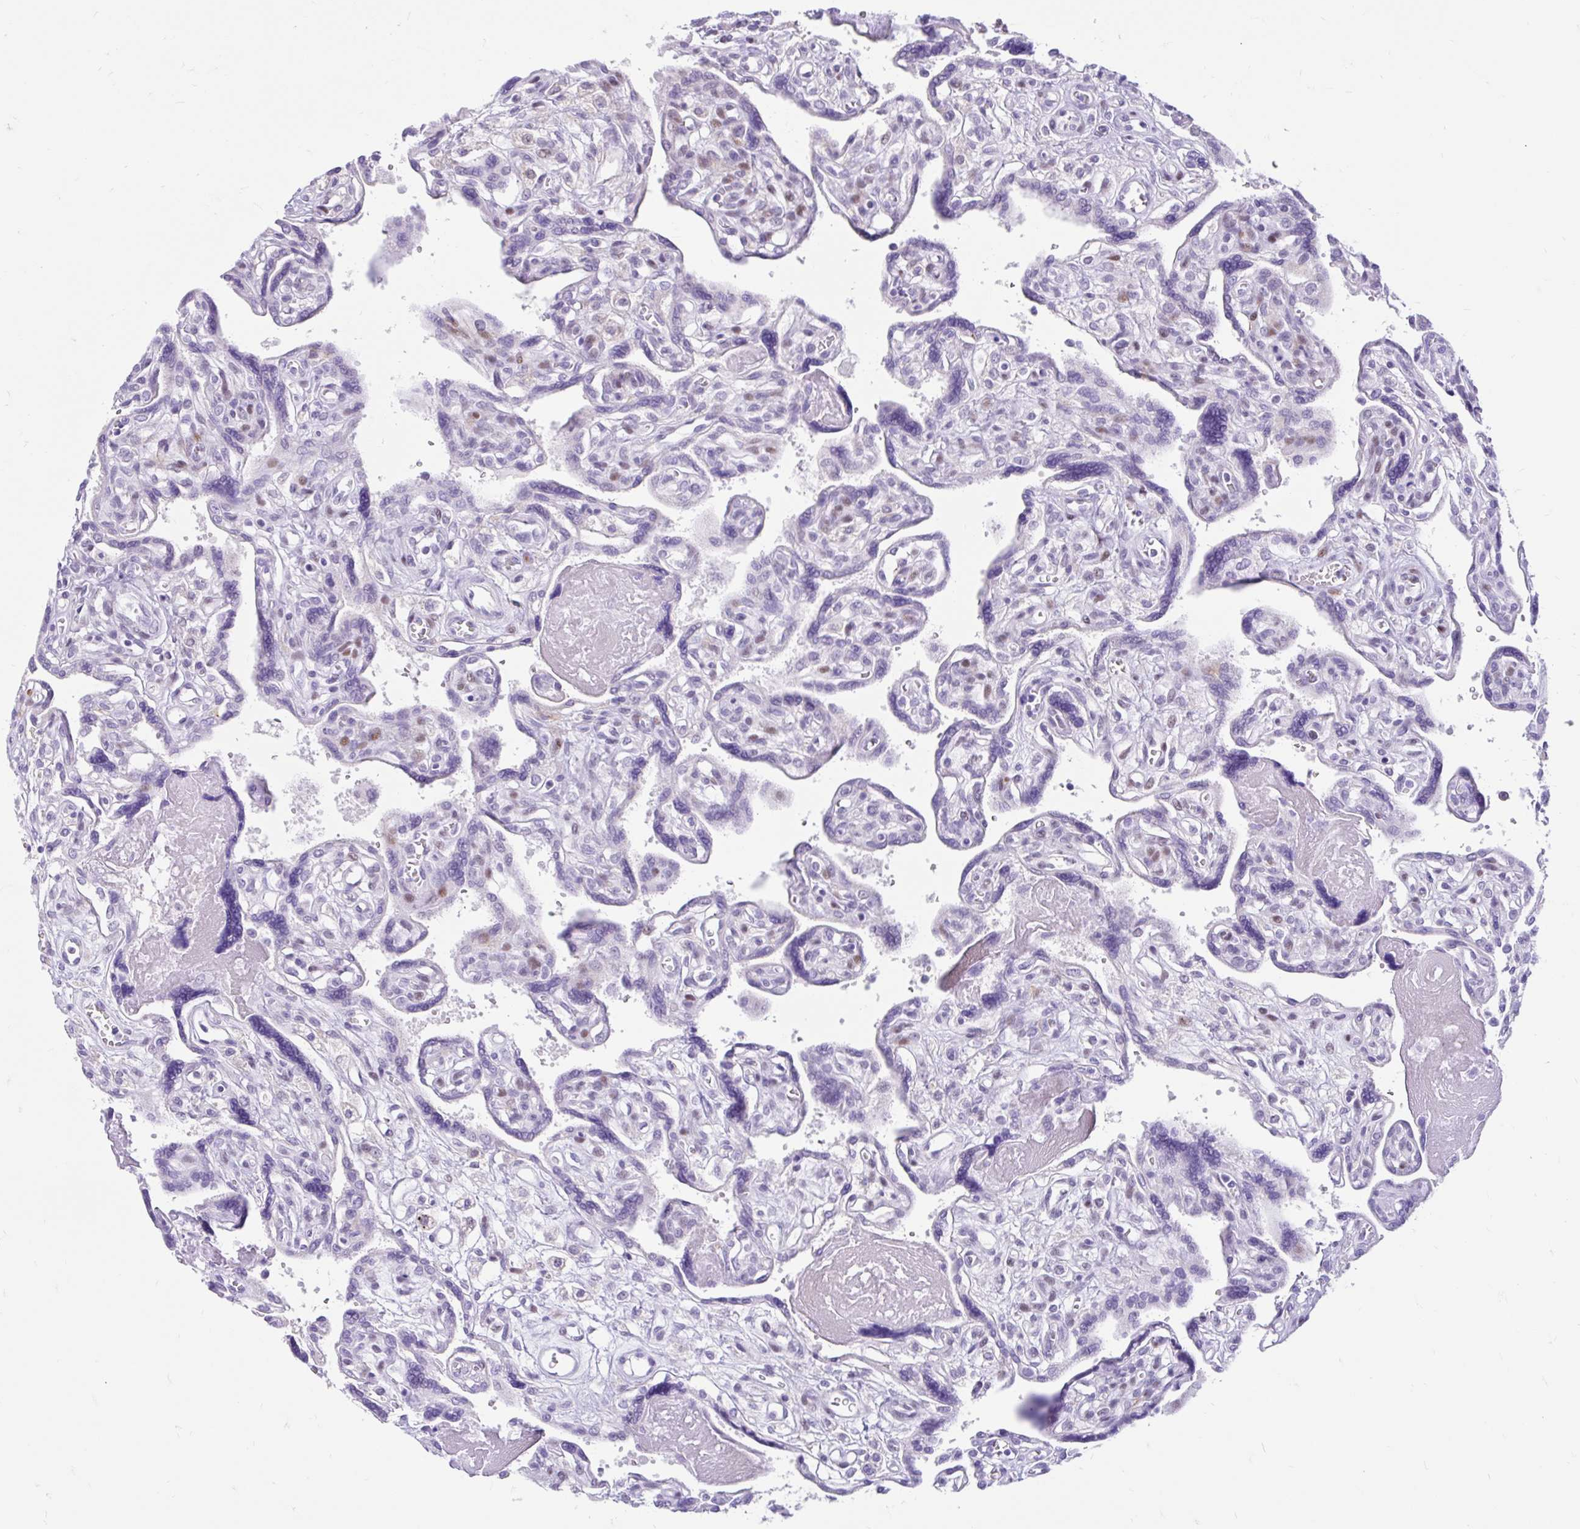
{"staining": {"intensity": "weak", "quantity": "<25%", "location": "nuclear"}, "tissue": "placenta", "cell_type": "Trophoblastic cells", "image_type": "normal", "snomed": [{"axis": "morphology", "description": "Normal tissue, NOS"}, {"axis": "topography", "description": "Placenta"}], "caption": "Trophoblastic cells show no significant protein staining in unremarkable placenta.", "gene": "NHLH2", "patient": {"sex": "female", "age": 39}}